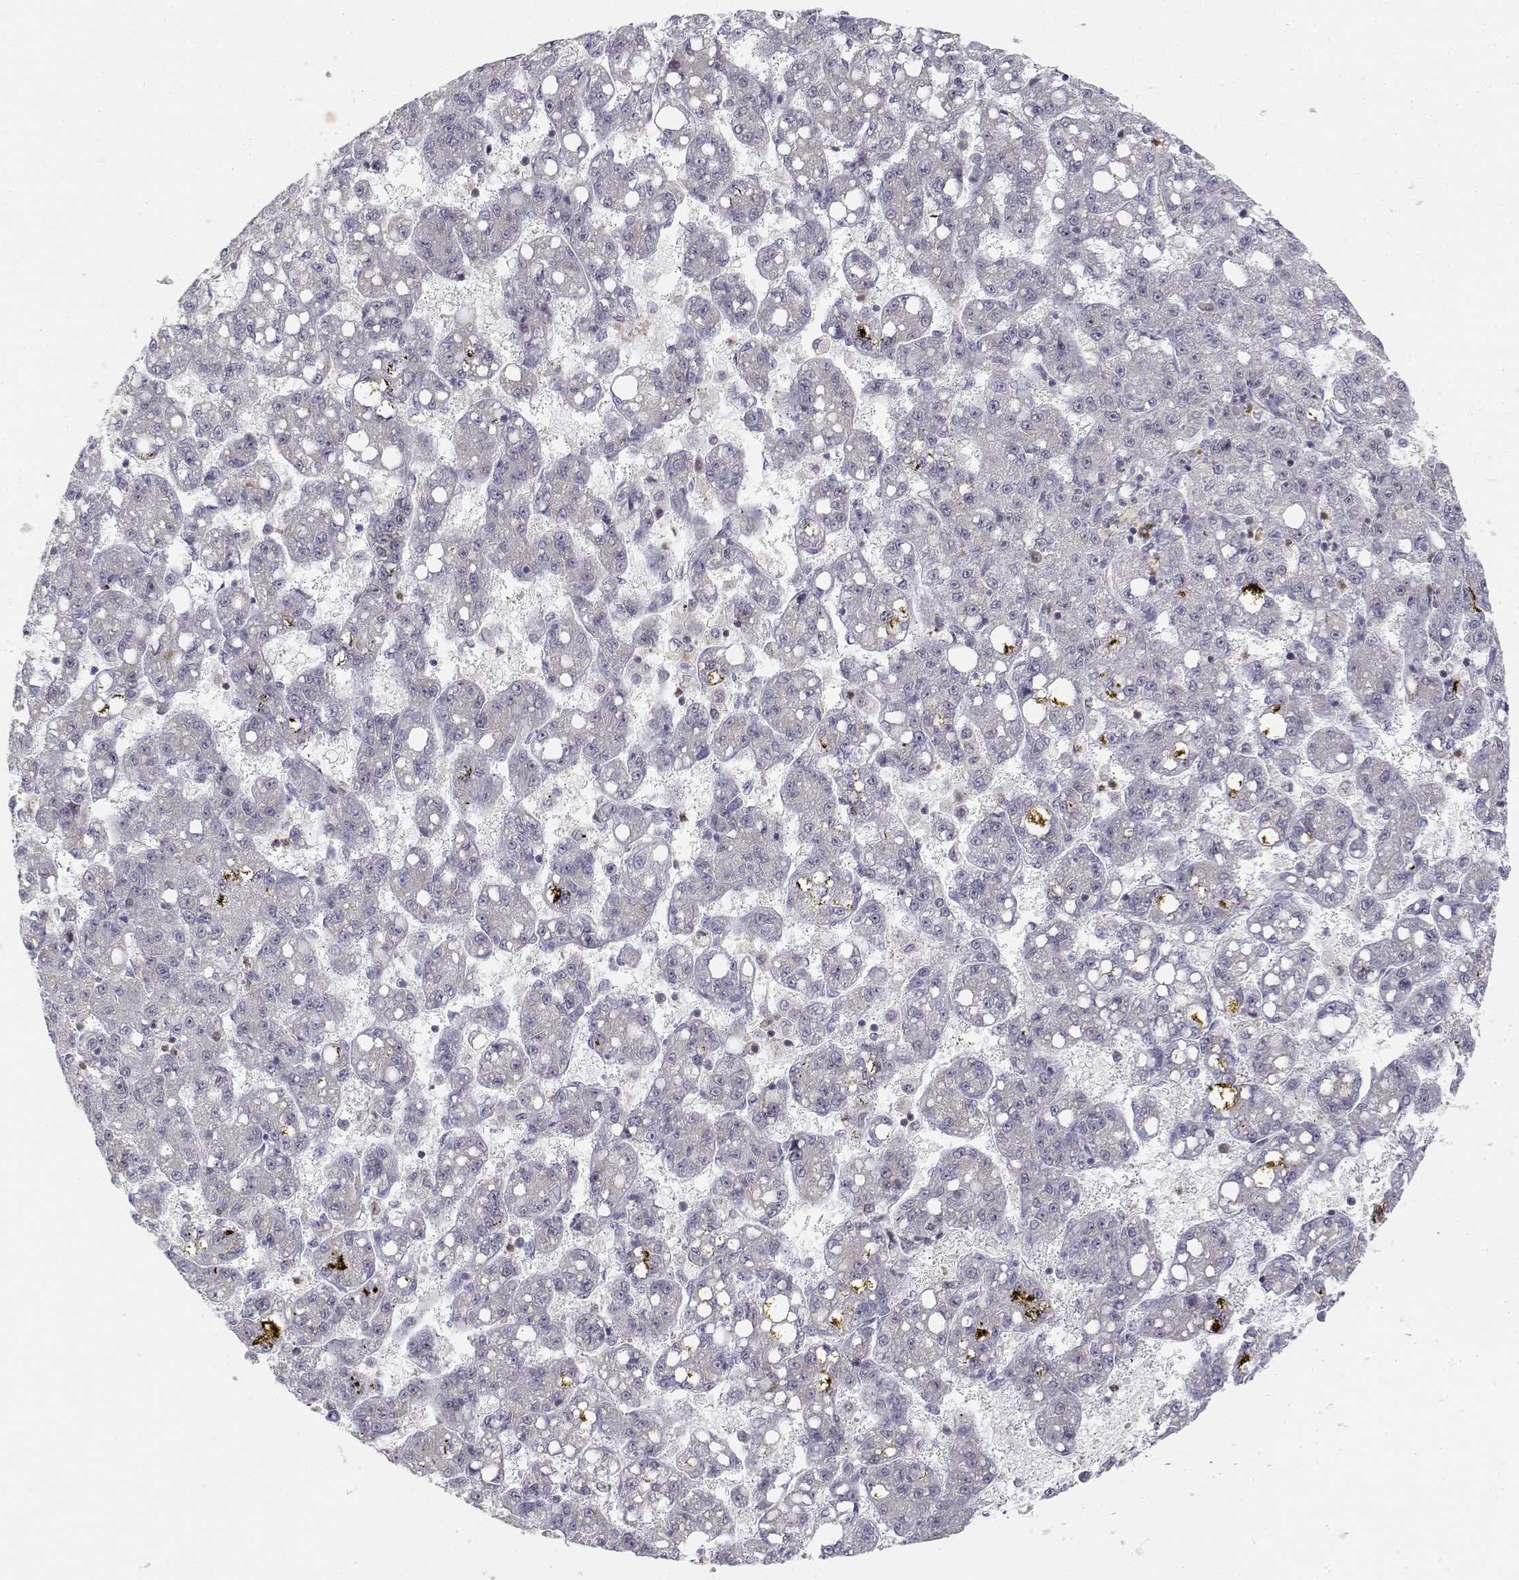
{"staining": {"intensity": "negative", "quantity": "none", "location": "none"}, "tissue": "liver cancer", "cell_type": "Tumor cells", "image_type": "cancer", "snomed": [{"axis": "morphology", "description": "Carcinoma, Hepatocellular, NOS"}, {"axis": "topography", "description": "Liver"}], "caption": "DAB (3,3'-diaminobenzidine) immunohistochemical staining of human liver hepatocellular carcinoma demonstrates no significant expression in tumor cells.", "gene": "GLIPR1L2", "patient": {"sex": "female", "age": 65}}